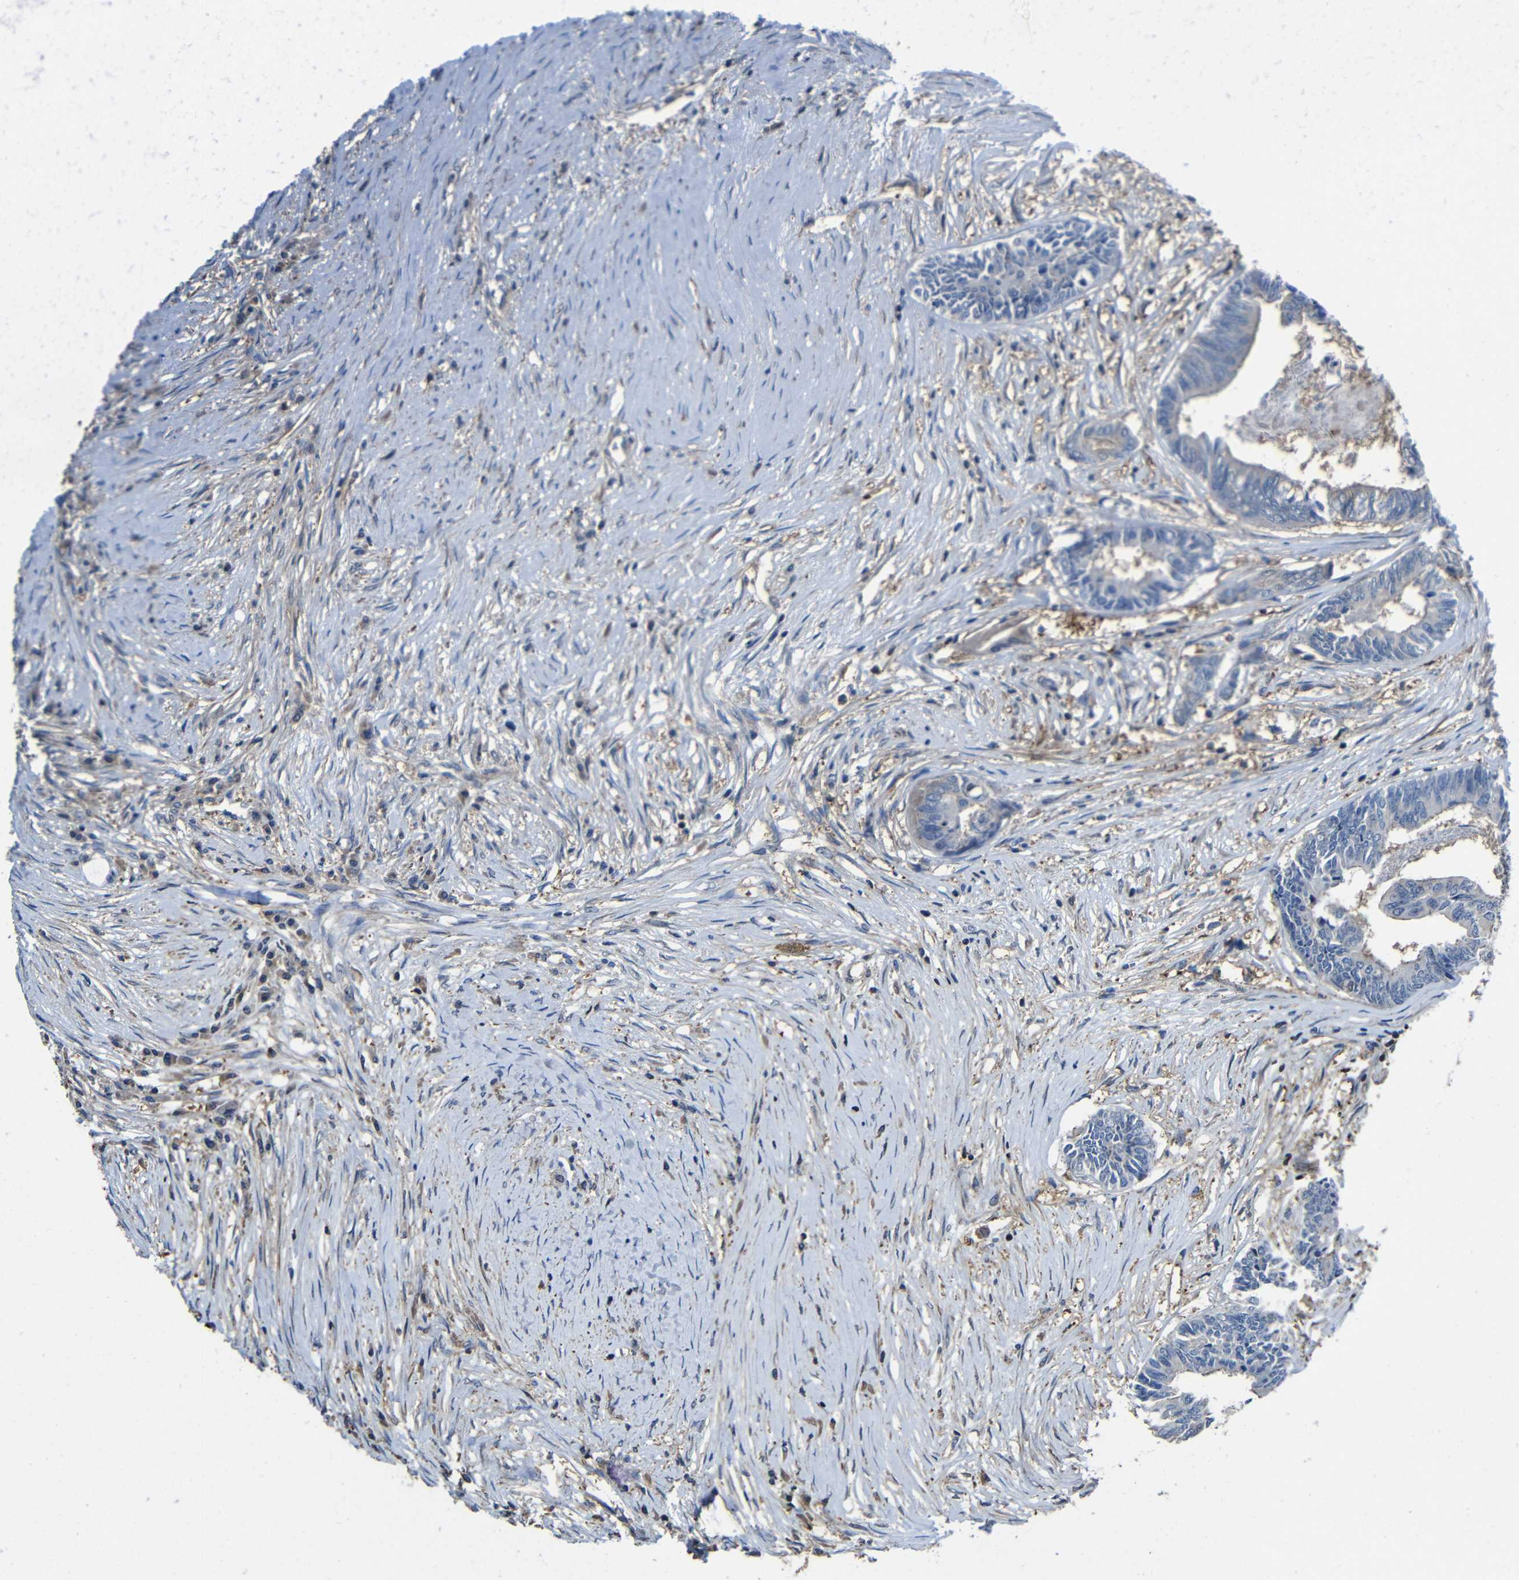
{"staining": {"intensity": "weak", "quantity": ">75%", "location": "cytoplasmic/membranous"}, "tissue": "colorectal cancer", "cell_type": "Tumor cells", "image_type": "cancer", "snomed": [{"axis": "morphology", "description": "Adenocarcinoma, NOS"}, {"axis": "topography", "description": "Rectum"}], "caption": "IHC image of neoplastic tissue: adenocarcinoma (colorectal) stained using immunohistochemistry demonstrates low levels of weak protein expression localized specifically in the cytoplasmic/membranous of tumor cells, appearing as a cytoplasmic/membranous brown color.", "gene": "GDI1", "patient": {"sex": "male", "age": 63}}